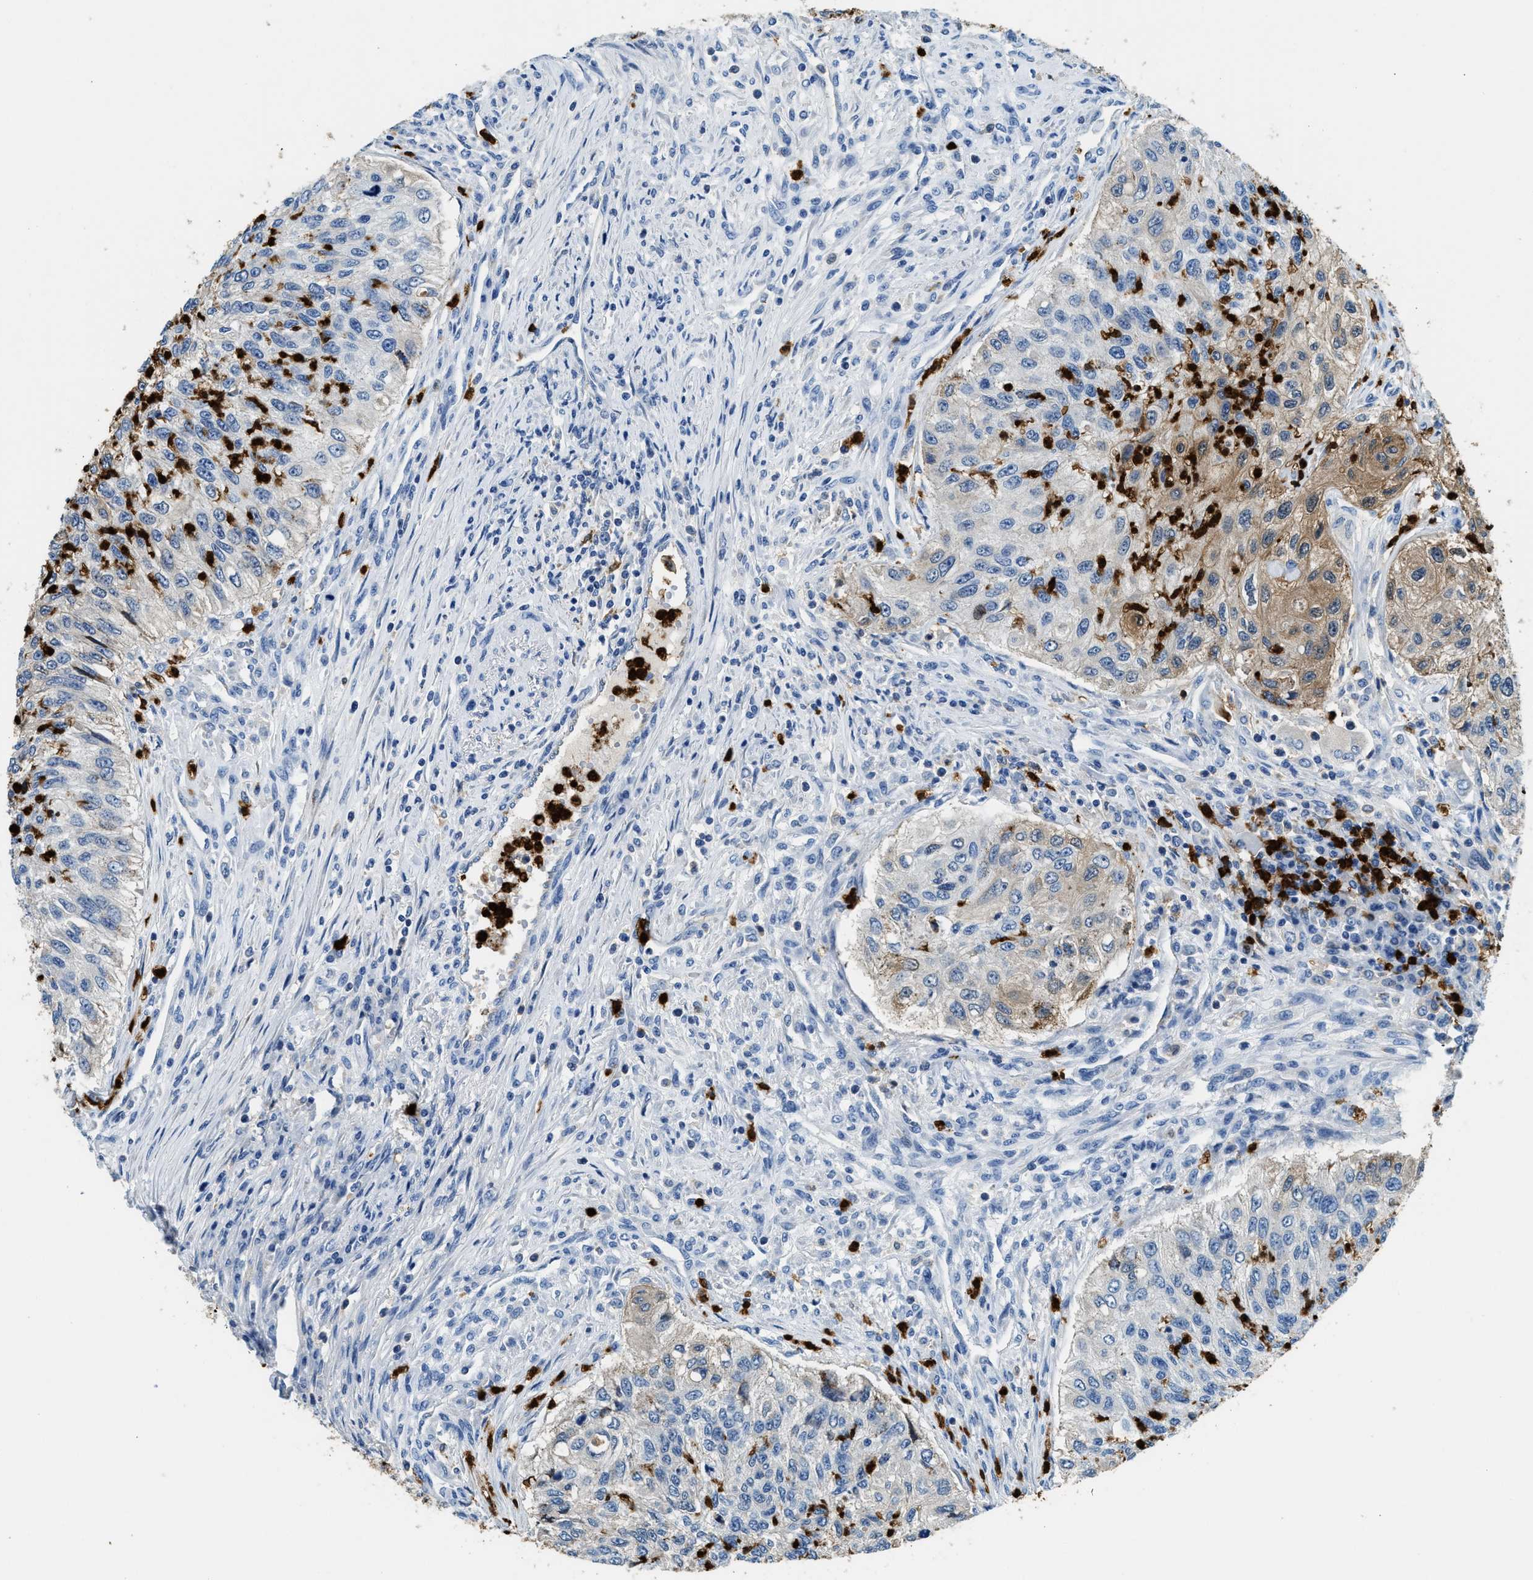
{"staining": {"intensity": "negative", "quantity": "none", "location": "none"}, "tissue": "urothelial cancer", "cell_type": "Tumor cells", "image_type": "cancer", "snomed": [{"axis": "morphology", "description": "Urothelial carcinoma, High grade"}, {"axis": "topography", "description": "Urinary bladder"}], "caption": "This is an IHC photomicrograph of urothelial cancer. There is no staining in tumor cells.", "gene": "ANXA3", "patient": {"sex": "female", "age": 60}}